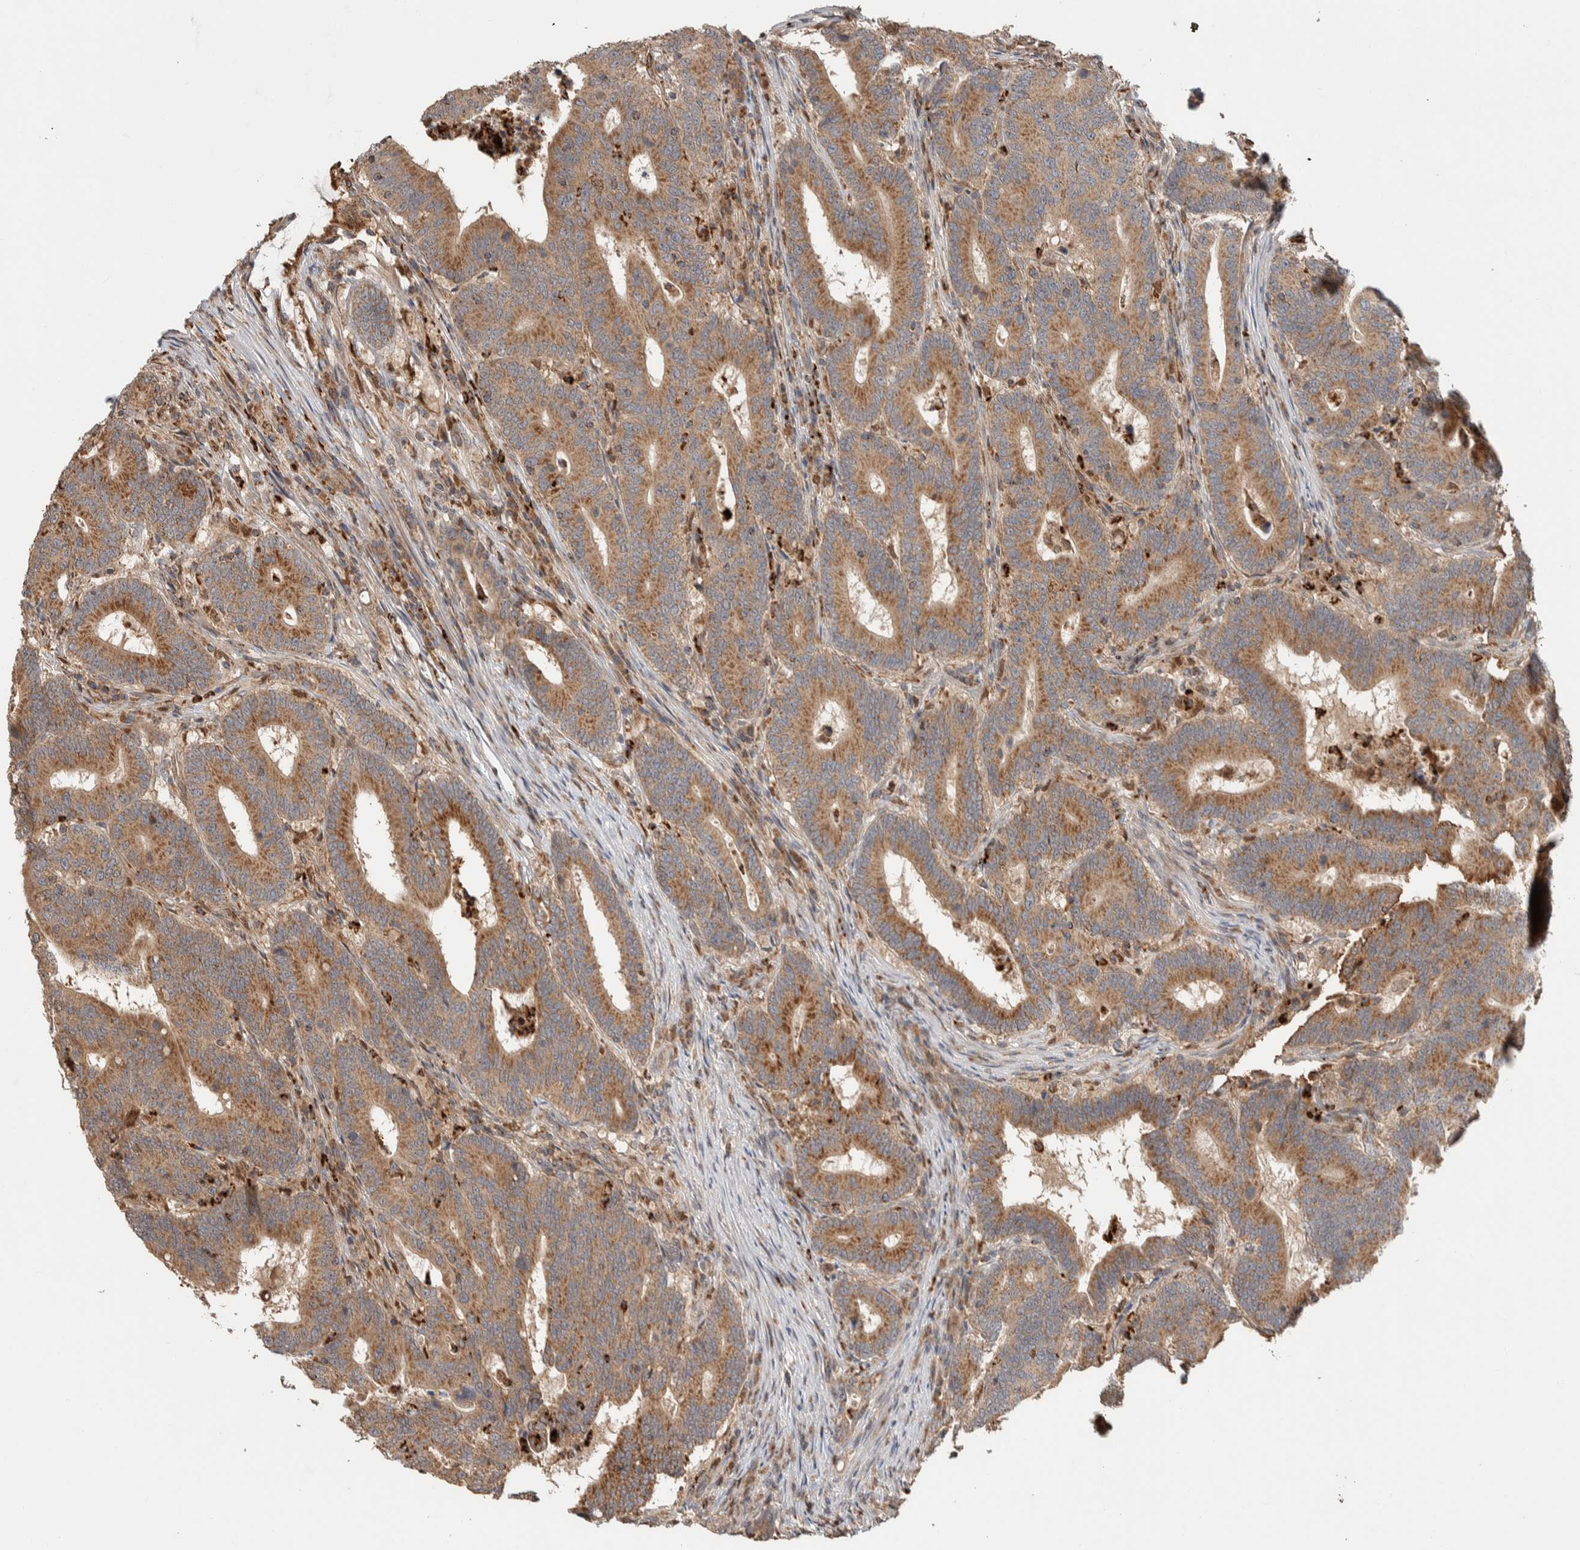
{"staining": {"intensity": "moderate", "quantity": ">75%", "location": "cytoplasmic/membranous"}, "tissue": "colorectal cancer", "cell_type": "Tumor cells", "image_type": "cancer", "snomed": [{"axis": "morphology", "description": "Adenocarcinoma, NOS"}, {"axis": "topography", "description": "Colon"}], "caption": "Protein expression analysis of colorectal cancer (adenocarcinoma) reveals moderate cytoplasmic/membranous expression in approximately >75% of tumor cells. (DAB = brown stain, brightfield microscopy at high magnification).", "gene": "VPS53", "patient": {"sex": "female", "age": 66}}